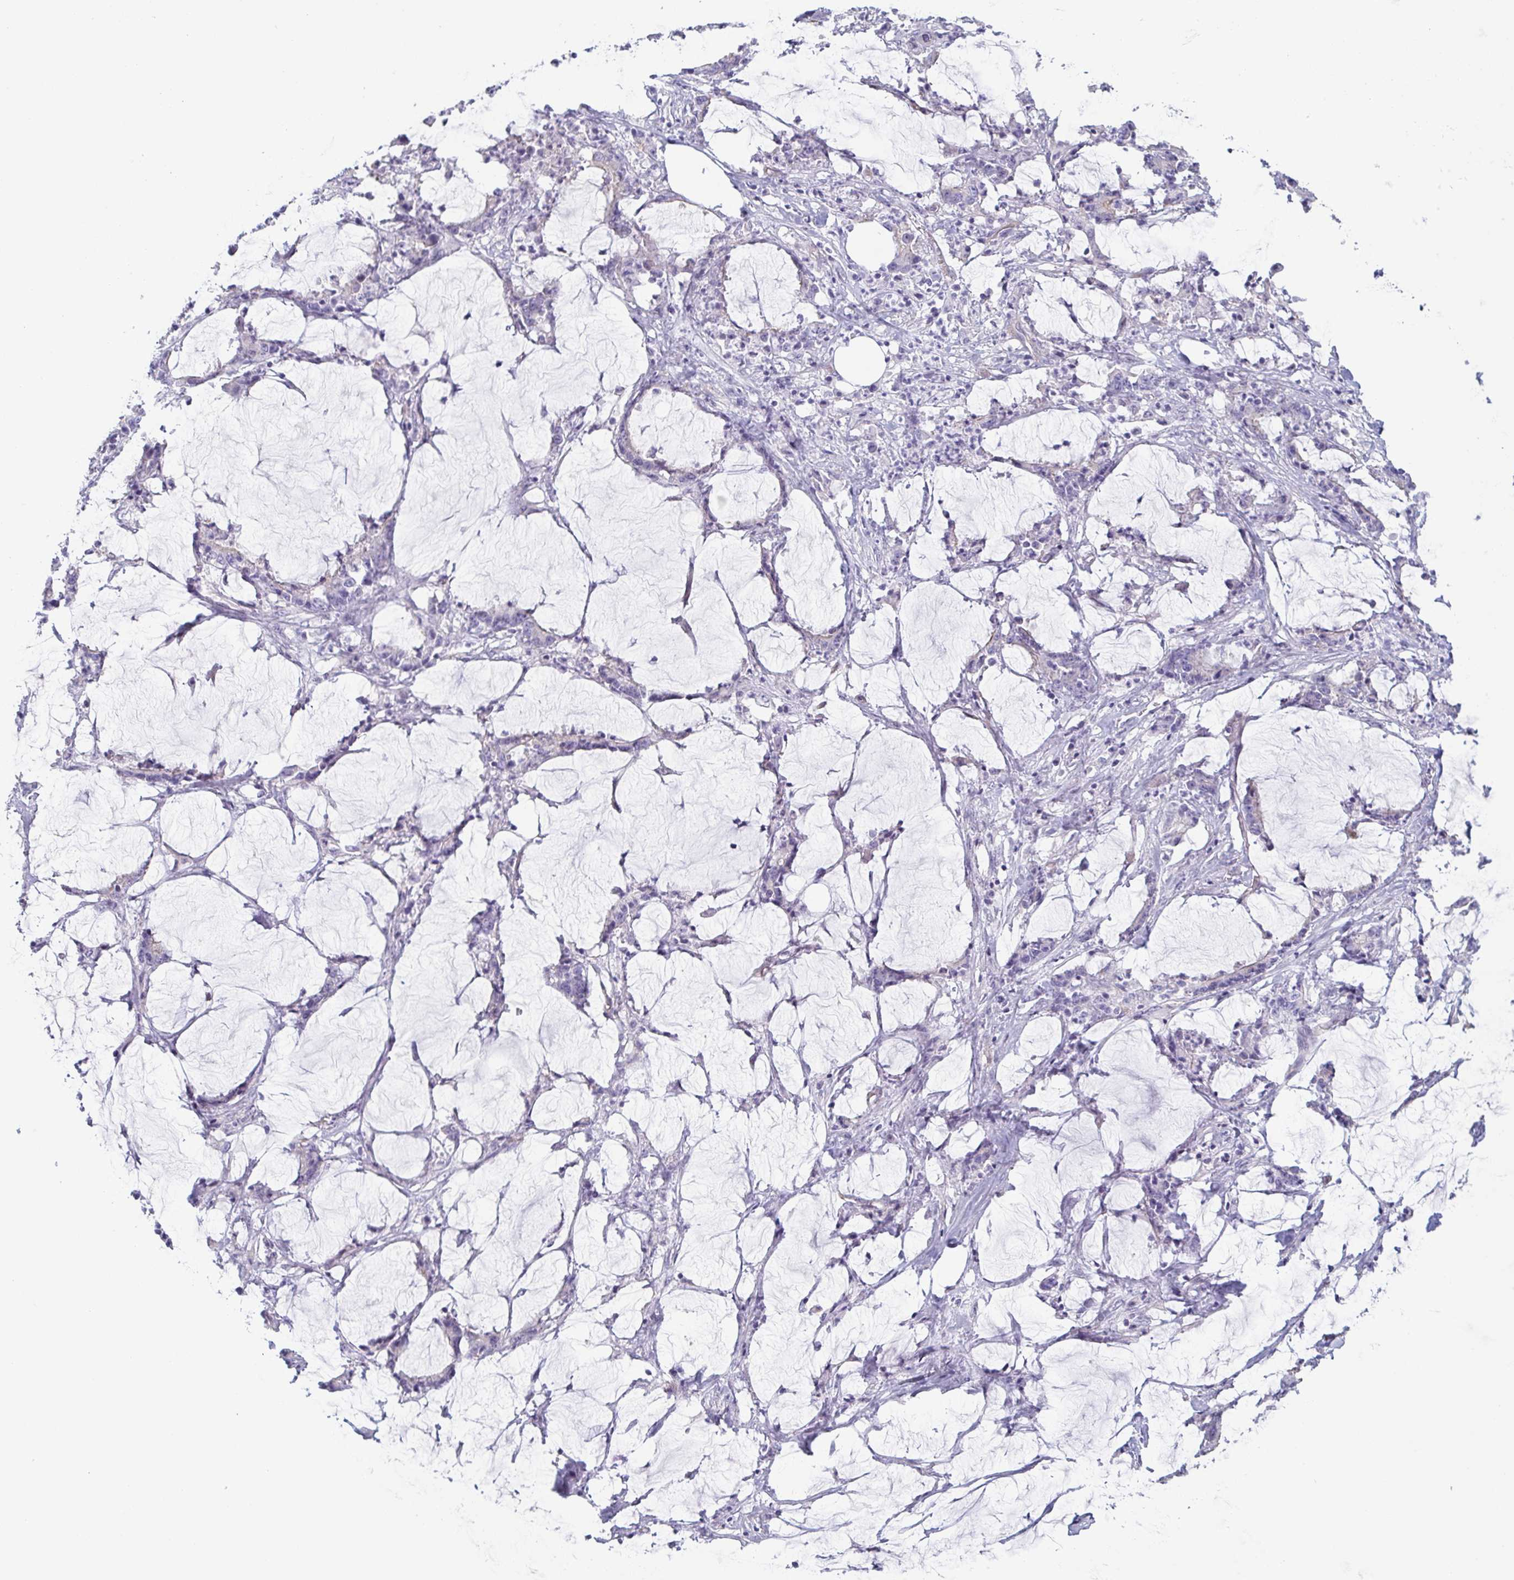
{"staining": {"intensity": "negative", "quantity": "none", "location": "none"}, "tissue": "stomach cancer", "cell_type": "Tumor cells", "image_type": "cancer", "snomed": [{"axis": "morphology", "description": "Adenocarcinoma, NOS"}, {"axis": "topography", "description": "Stomach, upper"}], "caption": "Adenocarcinoma (stomach) was stained to show a protein in brown. There is no significant expression in tumor cells.", "gene": "PRR4", "patient": {"sex": "male", "age": 68}}